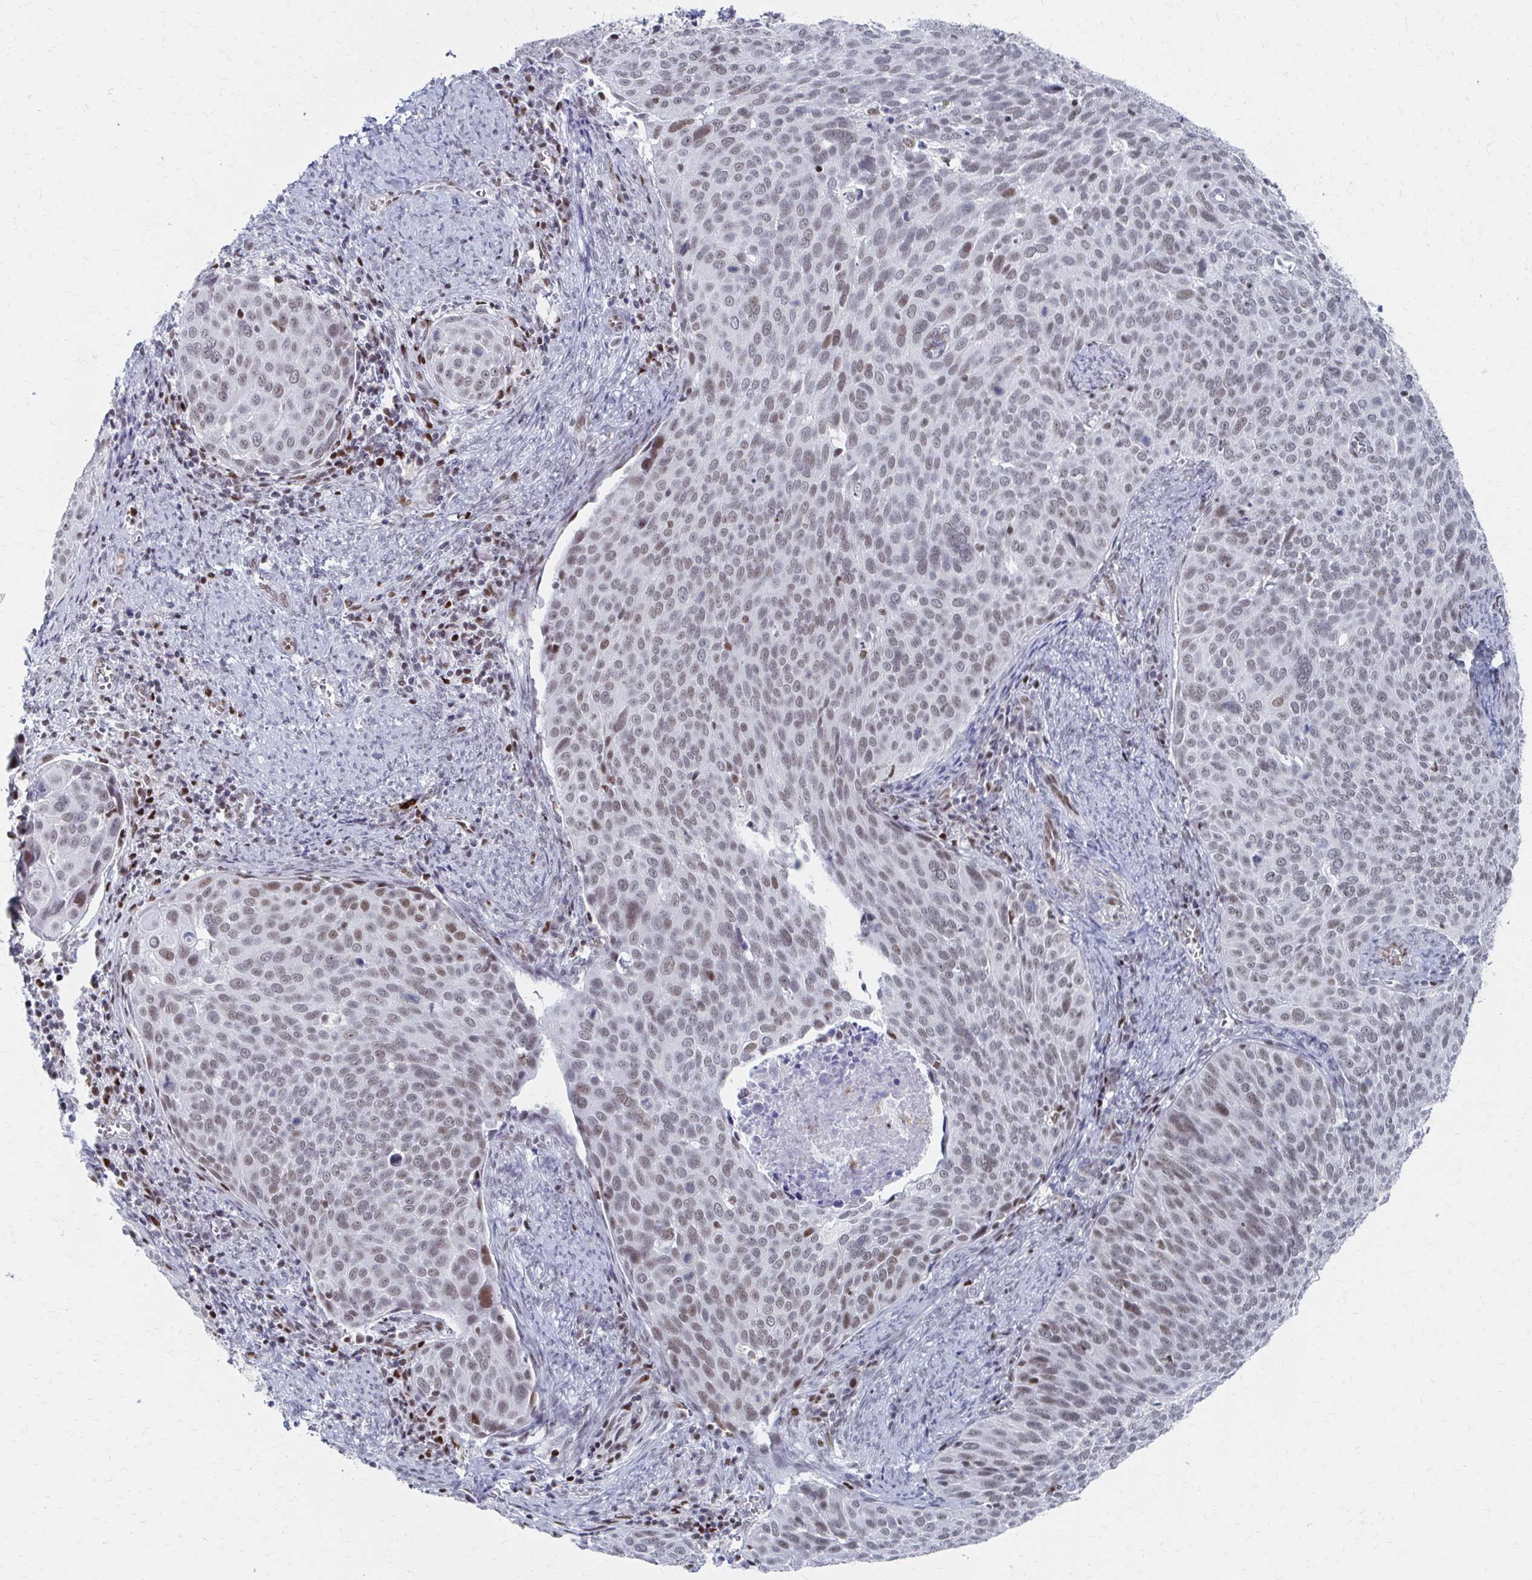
{"staining": {"intensity": "weak", "quantity": ">75%", "location": "nuclear"}, "tissue": "cervical cancer", "cell_type": "Tumor cells", "image_type": "cancer", "snomed": [{"axis": "morphology", "description": "Squamous cell carcinoma, NOS"}, {"axis": "topography", "description": "Cervix"}], "caption": "Weak nuclear expression is seen in approximately >75% of tumor cells in cervical cancer (squamous cell carcinoma).", "gene": "CDIN1", "patient": {"sex": "female", "age": 39}}